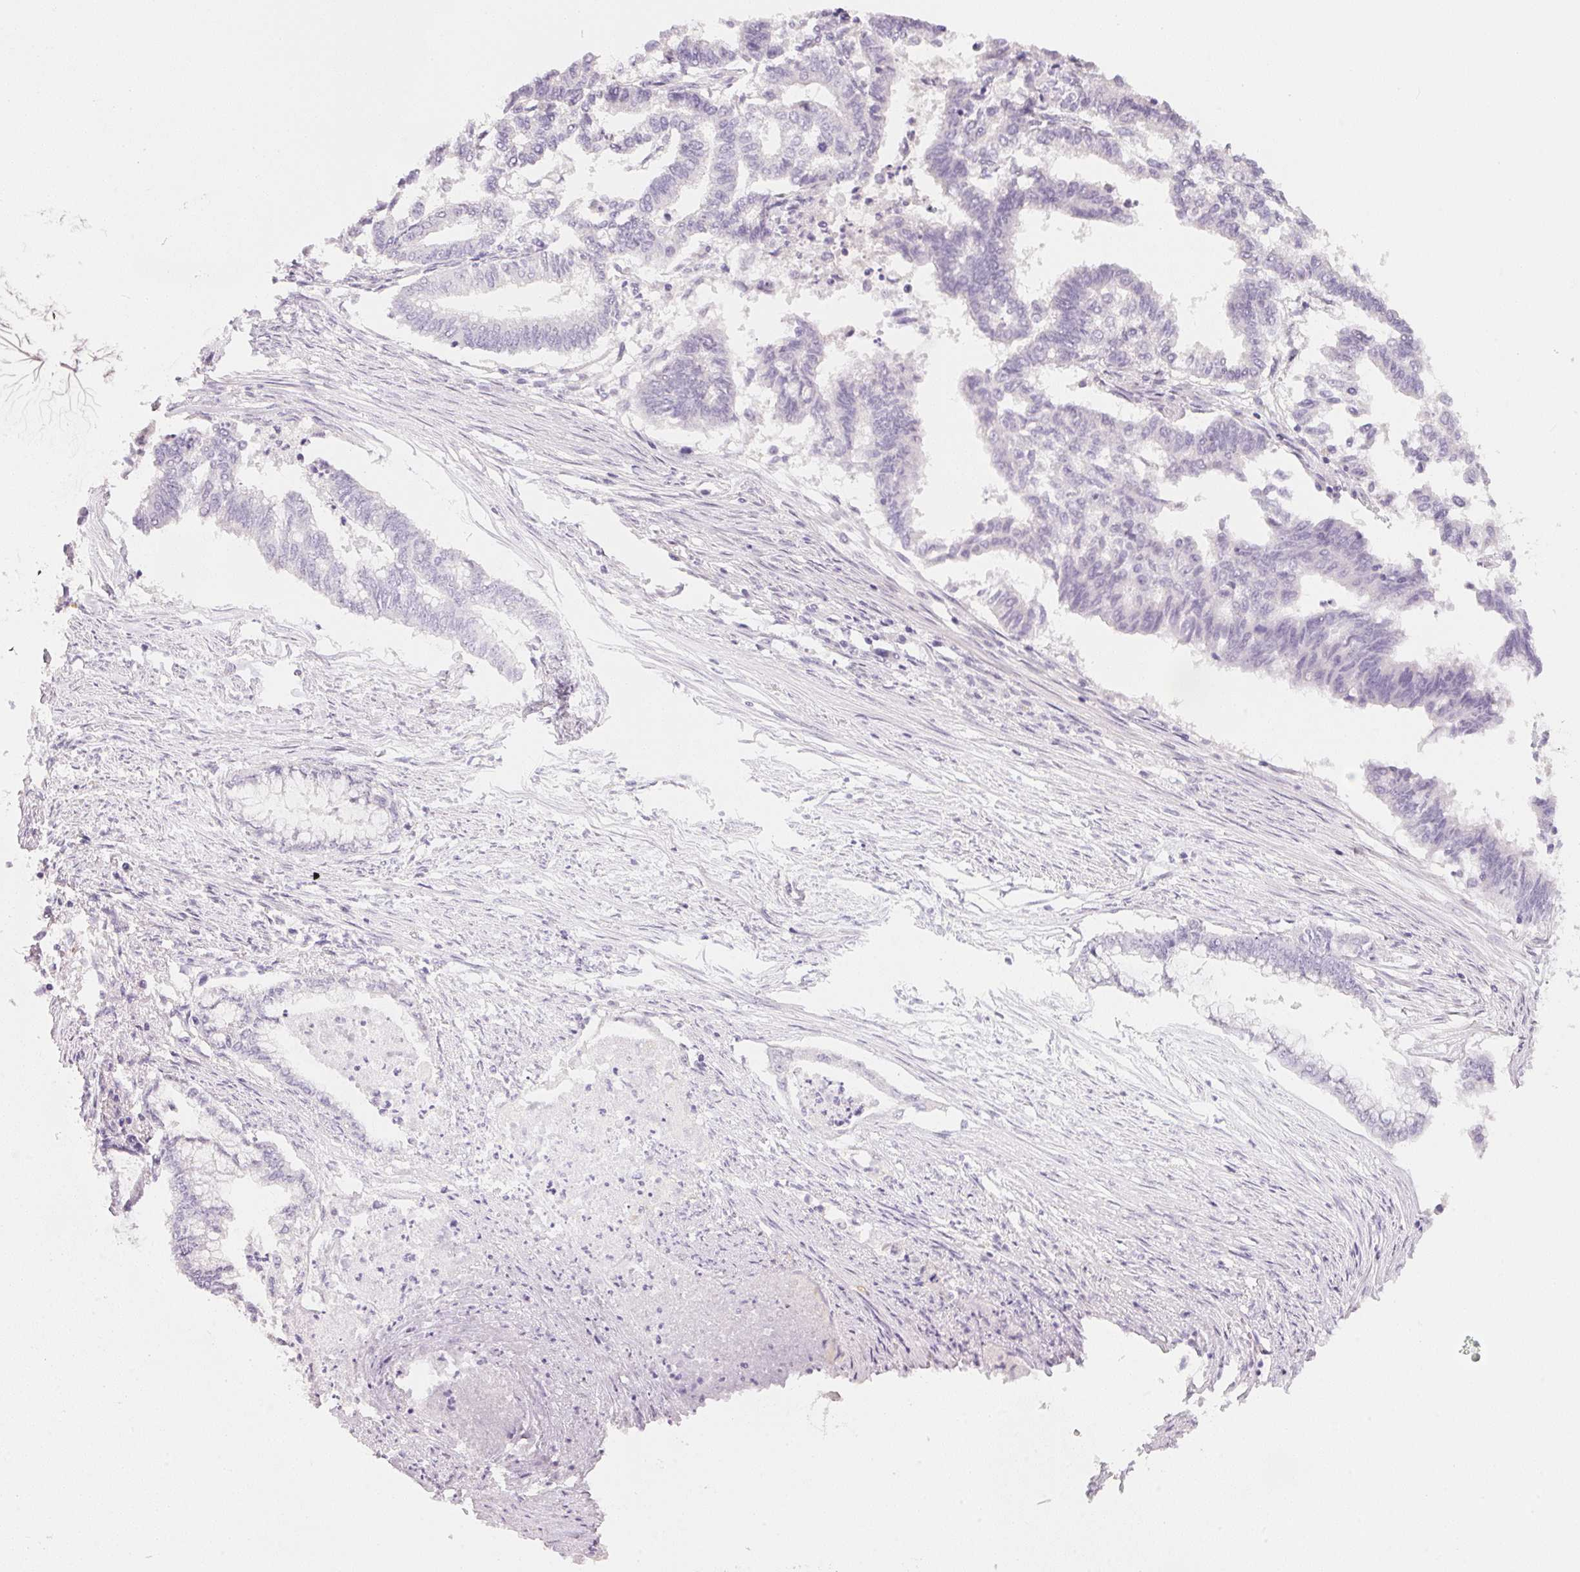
{"staining": {"intensity": "negative", "quantity": "none", "location": "none"}, "tissue": "endometrial cancer", "cell_type": "Tumor cells", "image_type": "cancer", "snomed": [{"axis": "morphology", "description": "Adenocarcinoma, NOS"}, {"axis": "topography", "description": "Endometrium"}], "caption": "This is an immunohistochemistry photomicrograph of endometrial cancer (adenocarcinoma). There is no positivity in tumor cells.", "gene": "ACP3", "patient": {"sex": "female", "age": 79}}